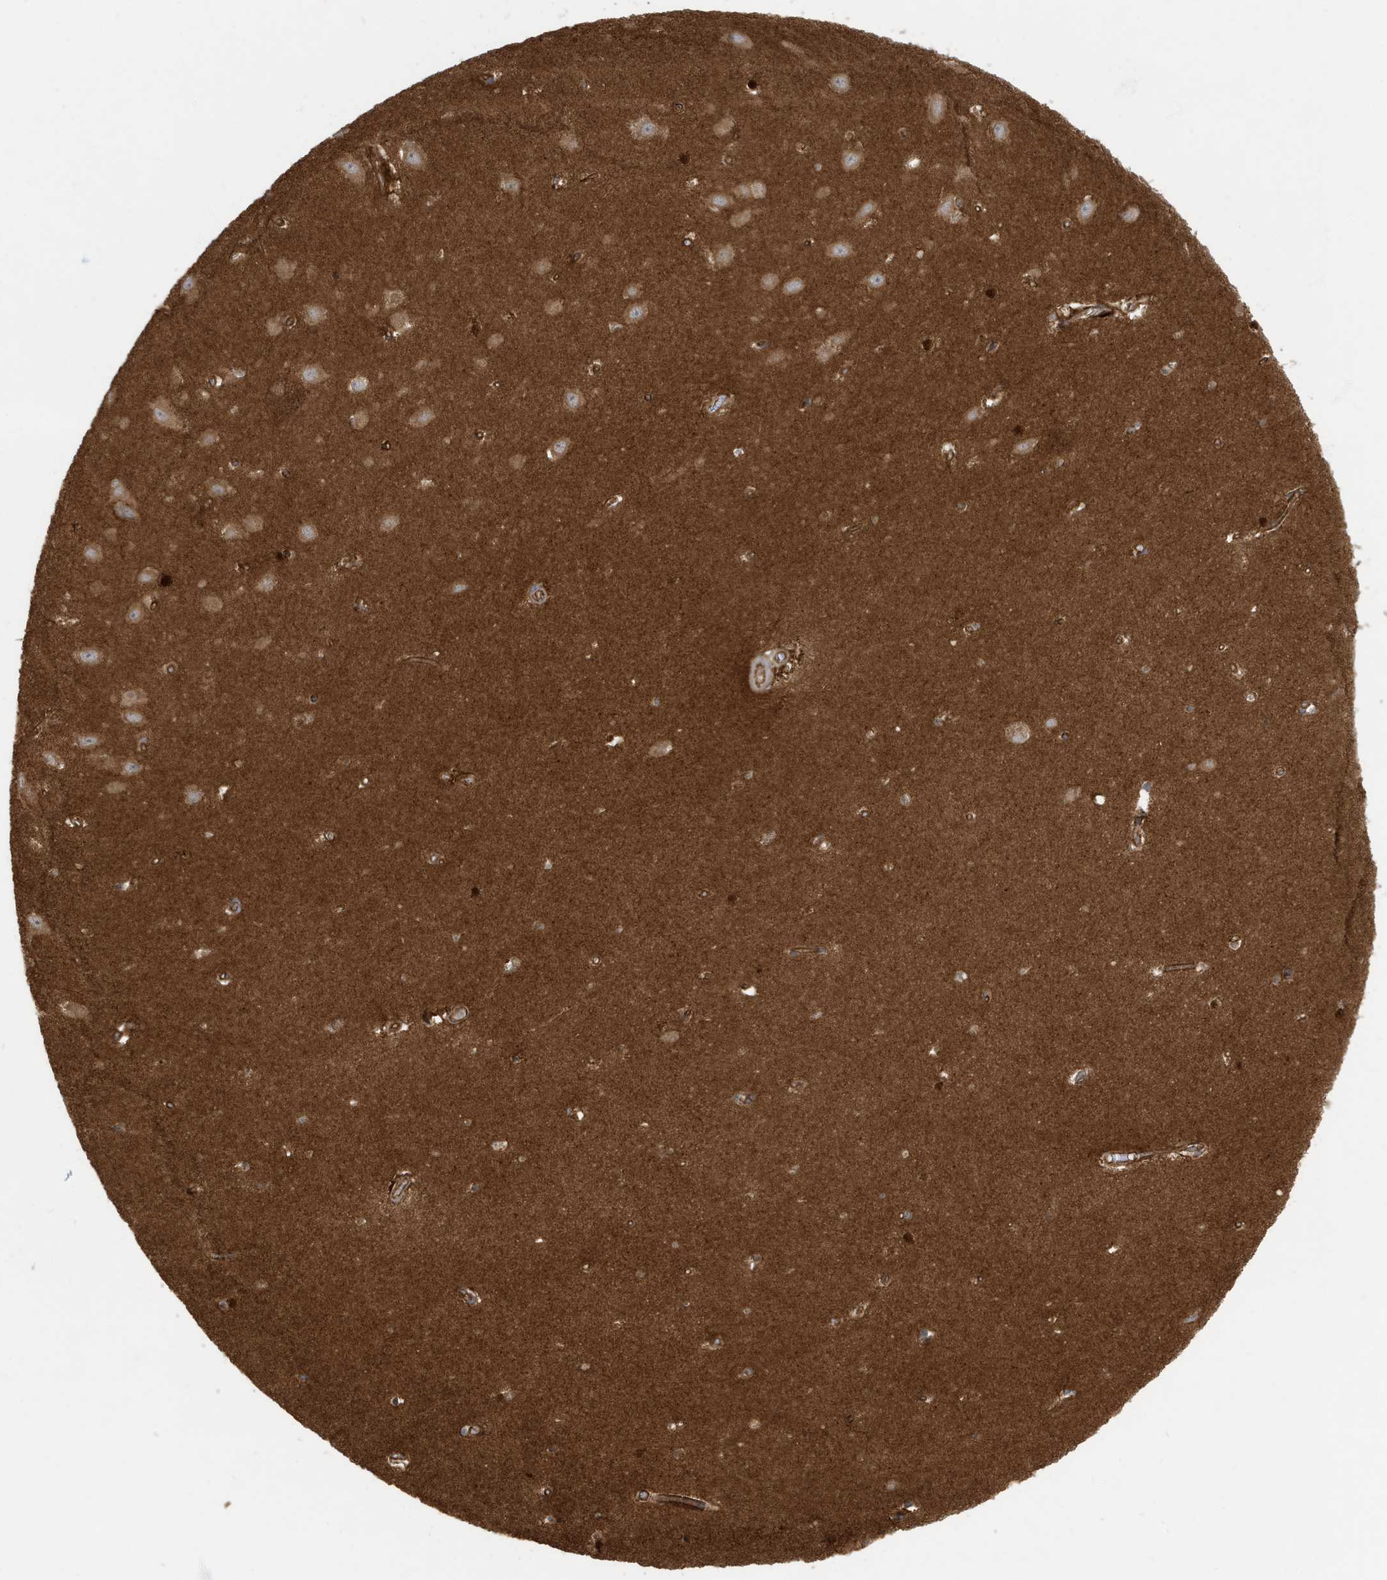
{"staining": {"intensity": "moderate", "quantity": ">75%", "location": "cytoplasmic/membranous,nuclear"}, "tissue": "hippocampus", "cell_type": "Glial cells", "image_type": "normal", "snomed": [{"axis": "morphology", "description": "Normal tissue, NOS"}, {"axis": "topography", "description": "Hippocampus"}], "caption": "Protein analysis of unremarkable hippocampus shows moderate cytoplasmic/membranous,nuclear positivity in about >75% of glial cells. Nuclei are stained in blue.", "gene": "ATP23", "patient": {"sex": "female", "age": 64}}